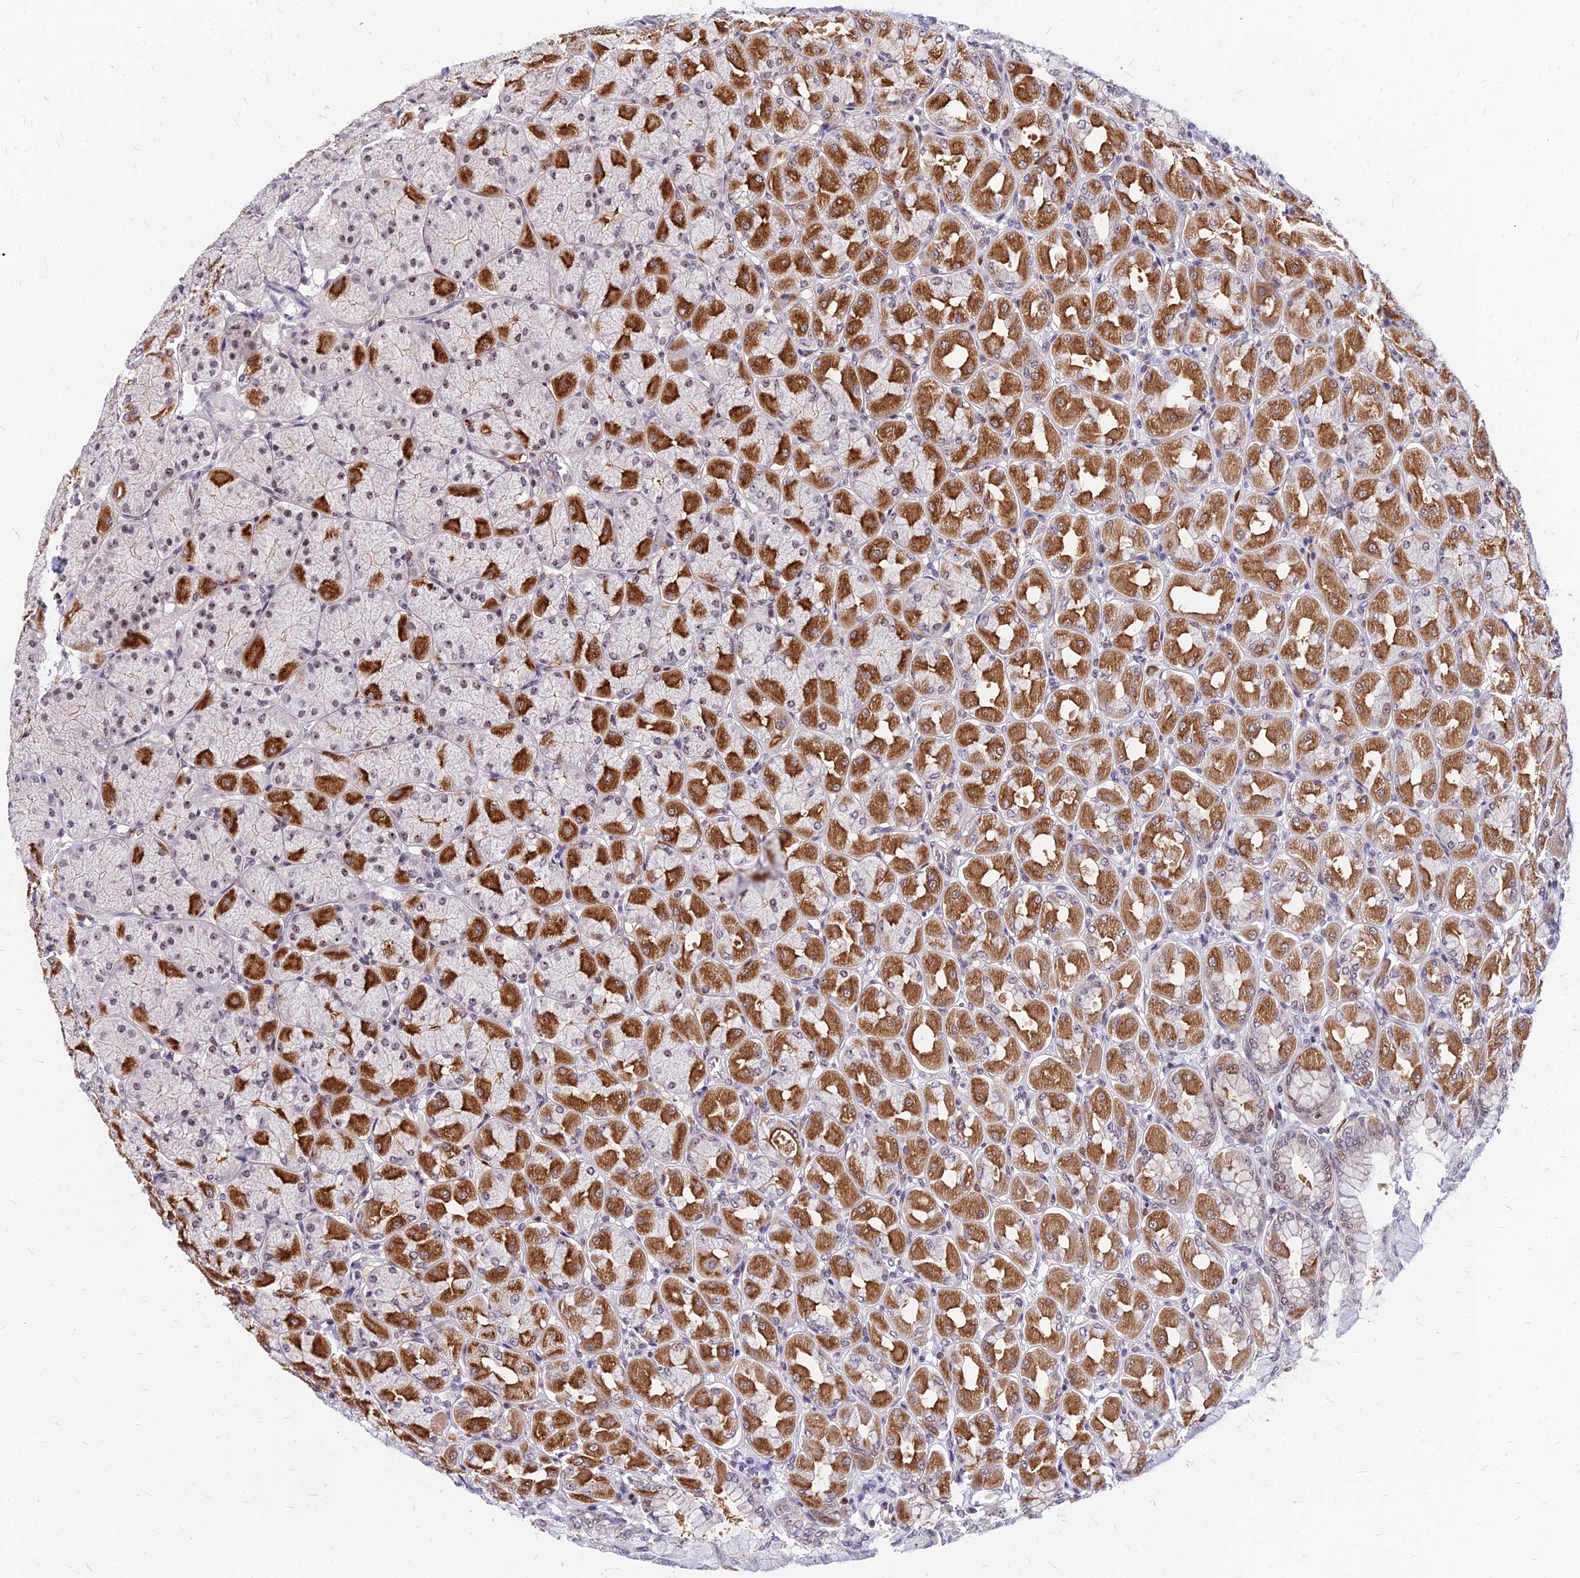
{"staining": {"intensity": "strong", "quantity": ">75%", "location": "cytoplasmic/membranous,nuclear"}, "tissue": "stomach", "cell_type": "Glandular cells", "image_type": "normal", "snomed": [{"axis": "morphology", "description": "Normal tissue, NOS"}, {"axis": "topography", "description": "Stomach, upper"}], "caption": "Protein staining of benign stomach exhibits strong cytoplasmic/membranous,nuclear staining in about >75% of glandular cells. (DAB (3,3'-diaminobenzidine) IHC, brown staining for protein, blue staining for nuclei).", "gene": "DDX55", "patient": {"sex": "female", "age": 56}}